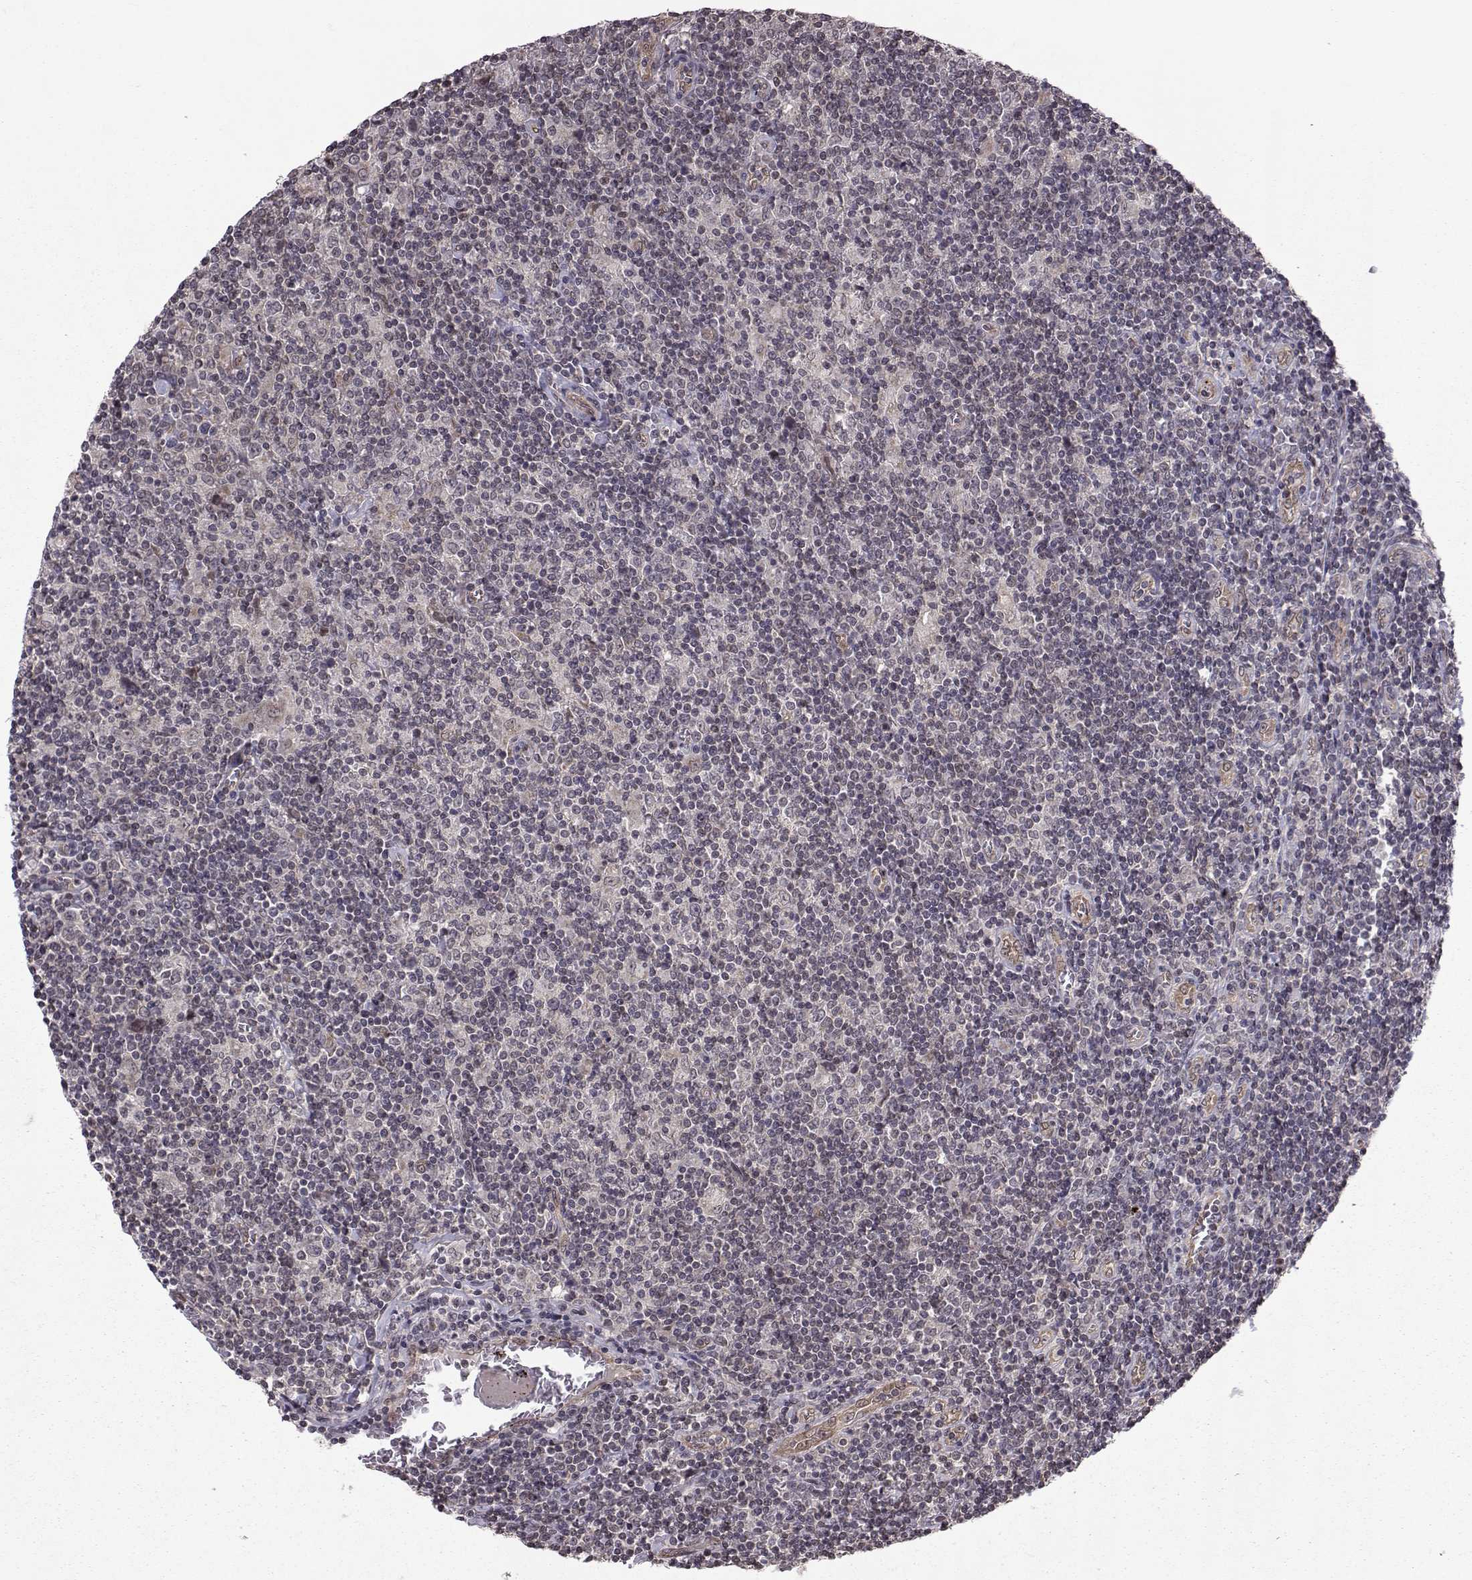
{"staining": {"intensity": "negative", "quantity": "none", "location": "none"}, "tissue": "lymphoma", "cell_type": "Tumor cells", "image_type": "cancer", "snomed": [{"axis": "morphology", "description": "Hodgkin's disease, NOS"}, {"axis": "topography", "description": "Lymph node"}], "caption": "Immunohistochemistry histopathology image of neoplastic tissue: Hodgkin's disease stained with DAB displays no significant protein staining in tumor cells.", "gene": "PKN2", "patient": {"sex": "male", "age": 40}}